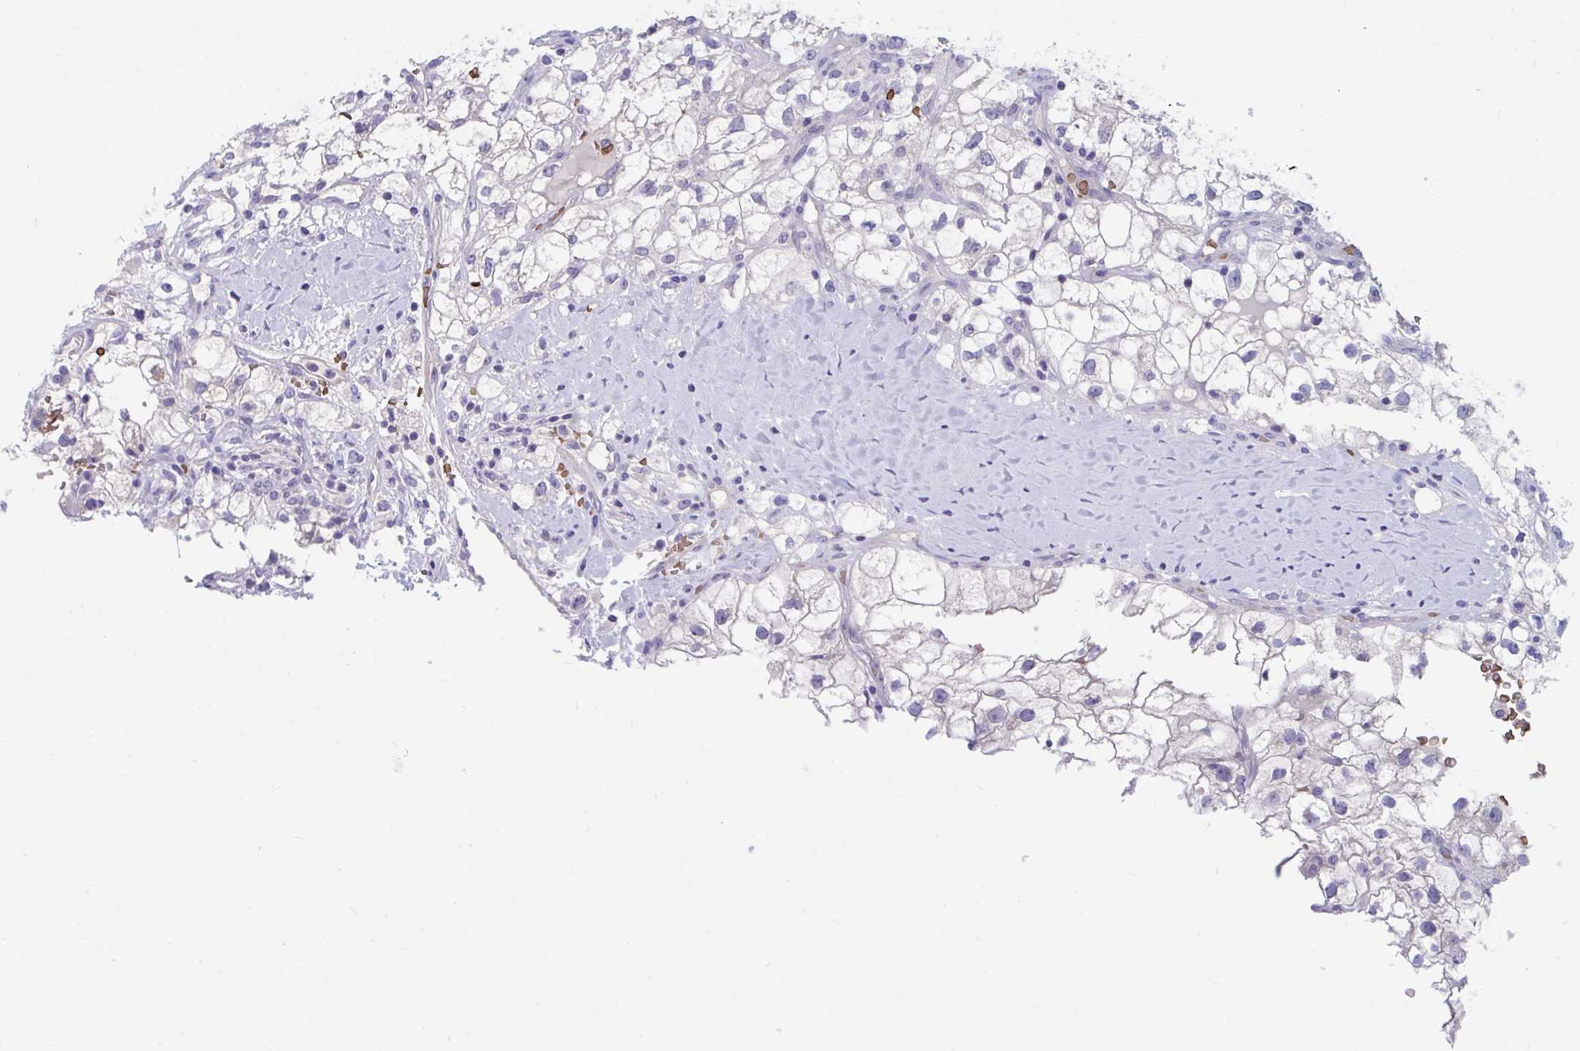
{"staining": {"intensity": "negative", "quantity": "none", "location": "none"}, "tissue": "renal cancer", "cell_type": "Tumor cells", "image_type": "cancer", "snomed": [{"axis": "morphology", "description": "Adenocarcinoma, NOS"}, {"axis": "topography", "description": "Kidney"}], "caption": "A histopathology image of human renal cancer (adenocarcinoma) is negative for staining in tumor cells.", "gene": "TTC30B", "patient": {"sex": "male", "age": 59}}